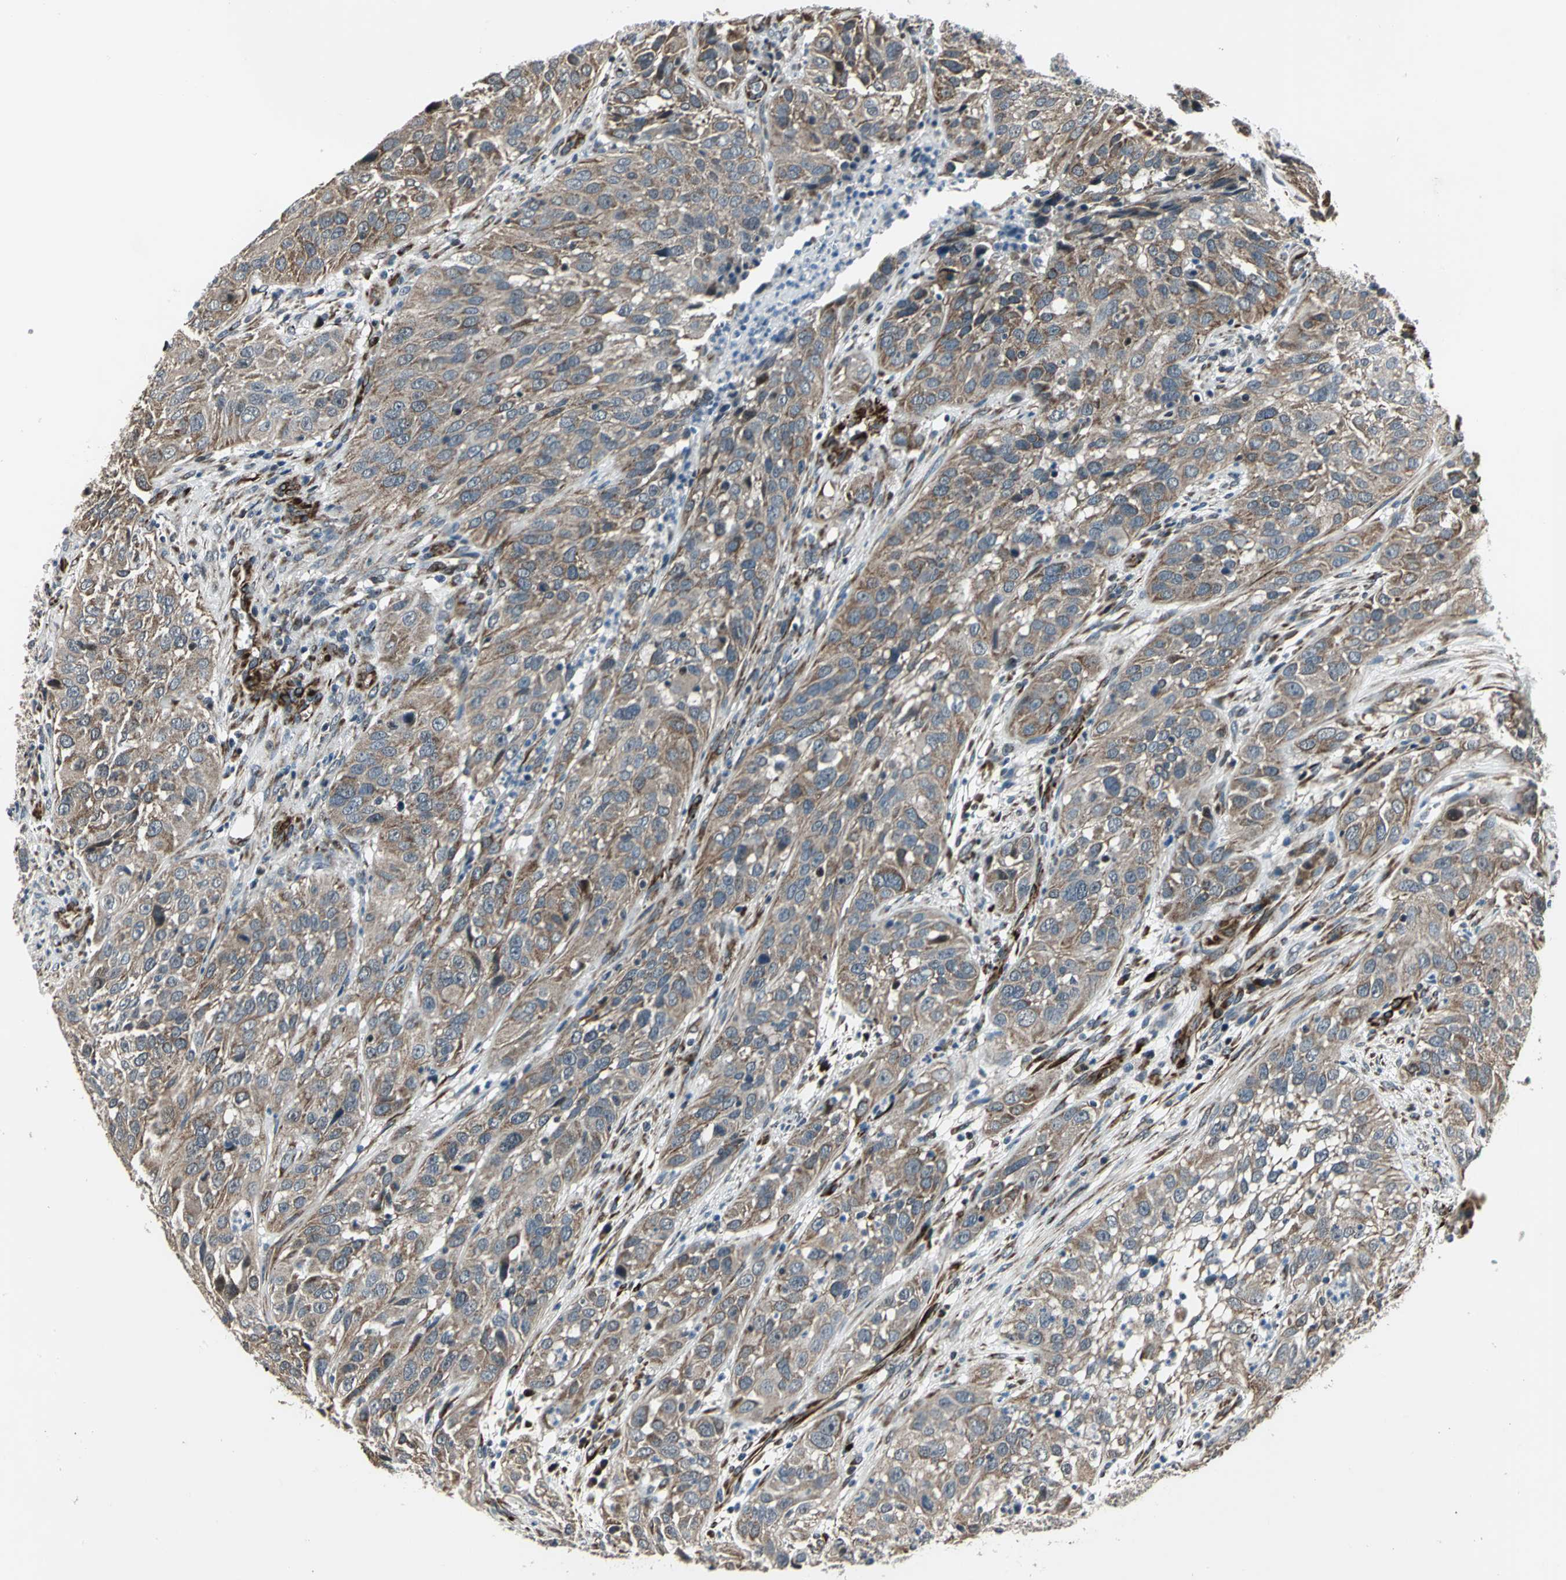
{"staining": {"intensity": "moderate", "quantity": ">75%", "location": "cytoplasmic/membranous"}, "tissue": "cervical cancer", "cell_type": "Tumor cells", "image_type": "cancer", "snomed": [{"axis": "morphology", "description": "Squamous cell carcinoma, NOS"}, {"axis": "topography", "description": "Cervix"}], "caption": "Moderate cytoplasmic/membranous staining is present in about >75% of tumor cells in cervical cancer. (brown staining indicates protein expression, while blue staining denotes nuclei).", "gene": "EXD2", "patient": {"sex": "female", "age": 32}}